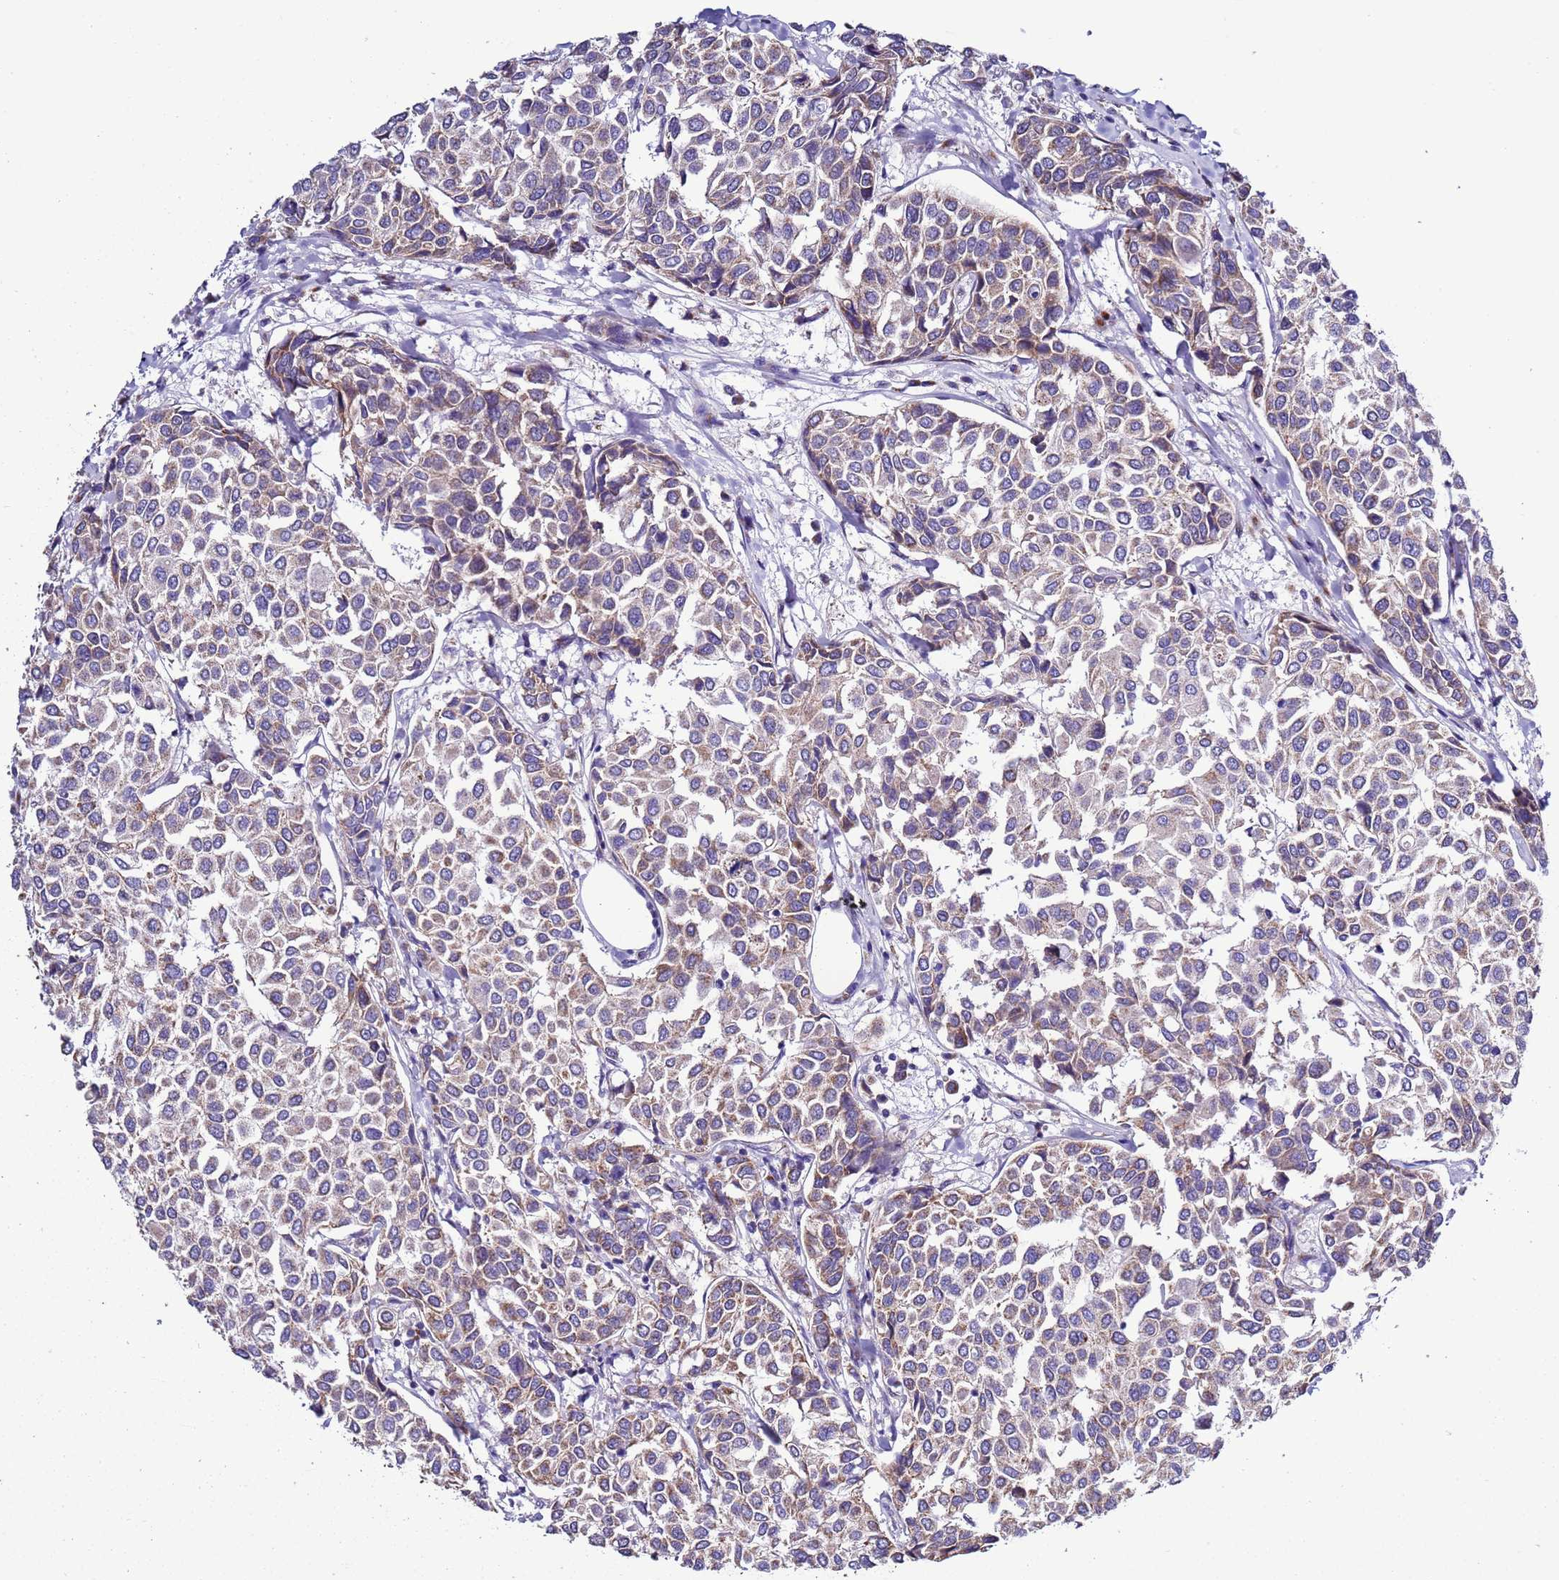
{"staining": {"intensity": "weak", "quantity": ">75%", "location": "cytoplasmic/membranous"}, "tissue": "breast cancer", "cell_type": "Tumor cells", "image_type": "cancer", "snomed": [{"axis": "morphology", "description": "Duct carcinoma"}, {"axis": "topography", "description": "Breast"}], "caption": "A brown stain labels weak cytoplasmic/membranous positivity of a protein in human breast infiltrating ductal carcinoma tumor cells.", "gene": "AHI1", "patient": {"sex": "female", "age": 55}}